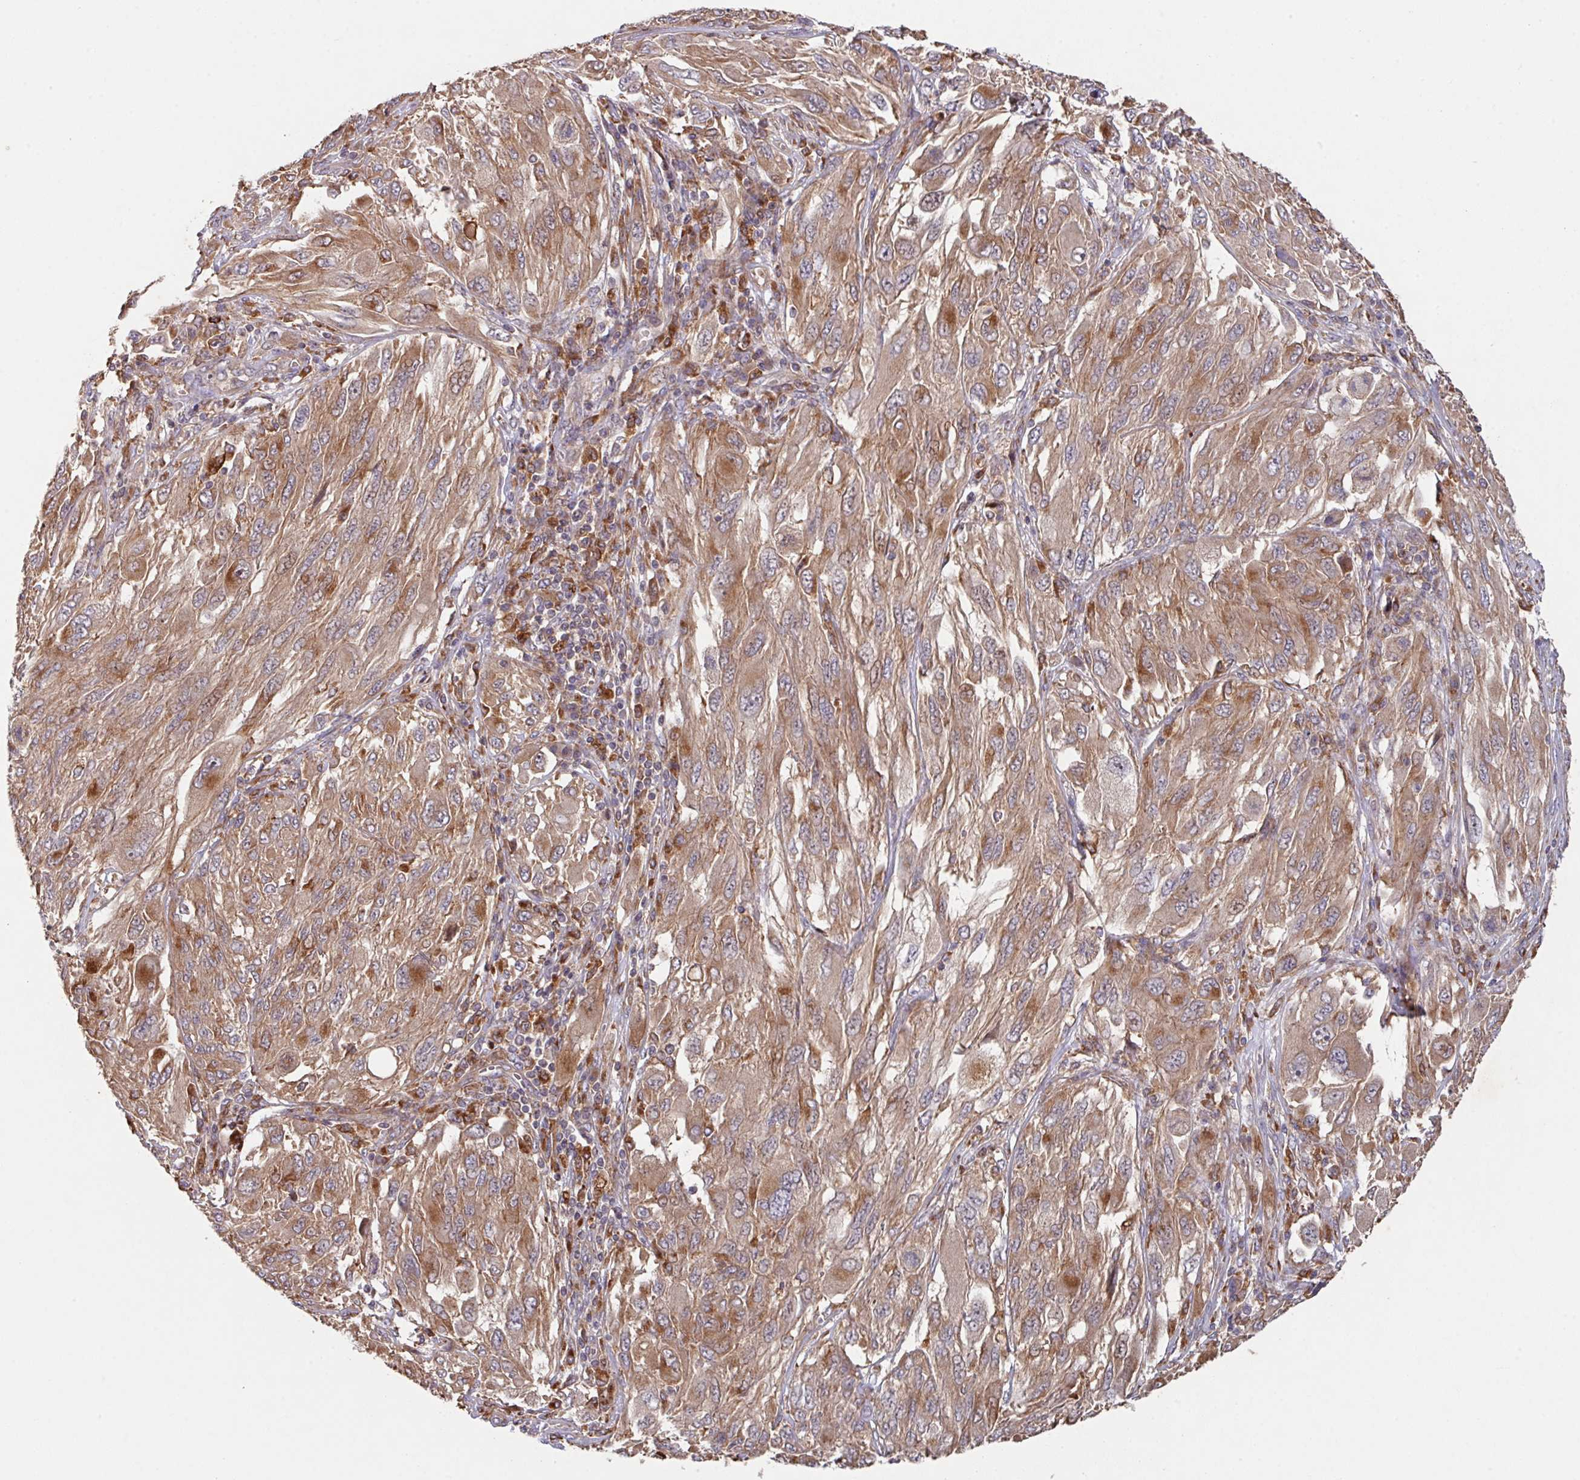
{"staining": {"intensity": "moderate", "quantity": ">75%", "location": "cytoplasmic/membranous"}, "tissue": "melanoma", "cell_type": "Tumor cells", "image_type": "cancer", "snomed": [{"axis": "morphology", "description": "Malignant melanoma, NOS"}, {"axis": "topography", "description": "Skin"}], "caption": "About >75% of tumor cells in malignant melanoma exhibit moderate cytoplasmic/membranous protein positivity as visualized by brown immunohistochemical staining.", "gene": "TRIM14", "patient": {"sex": "female", "age": 91}}